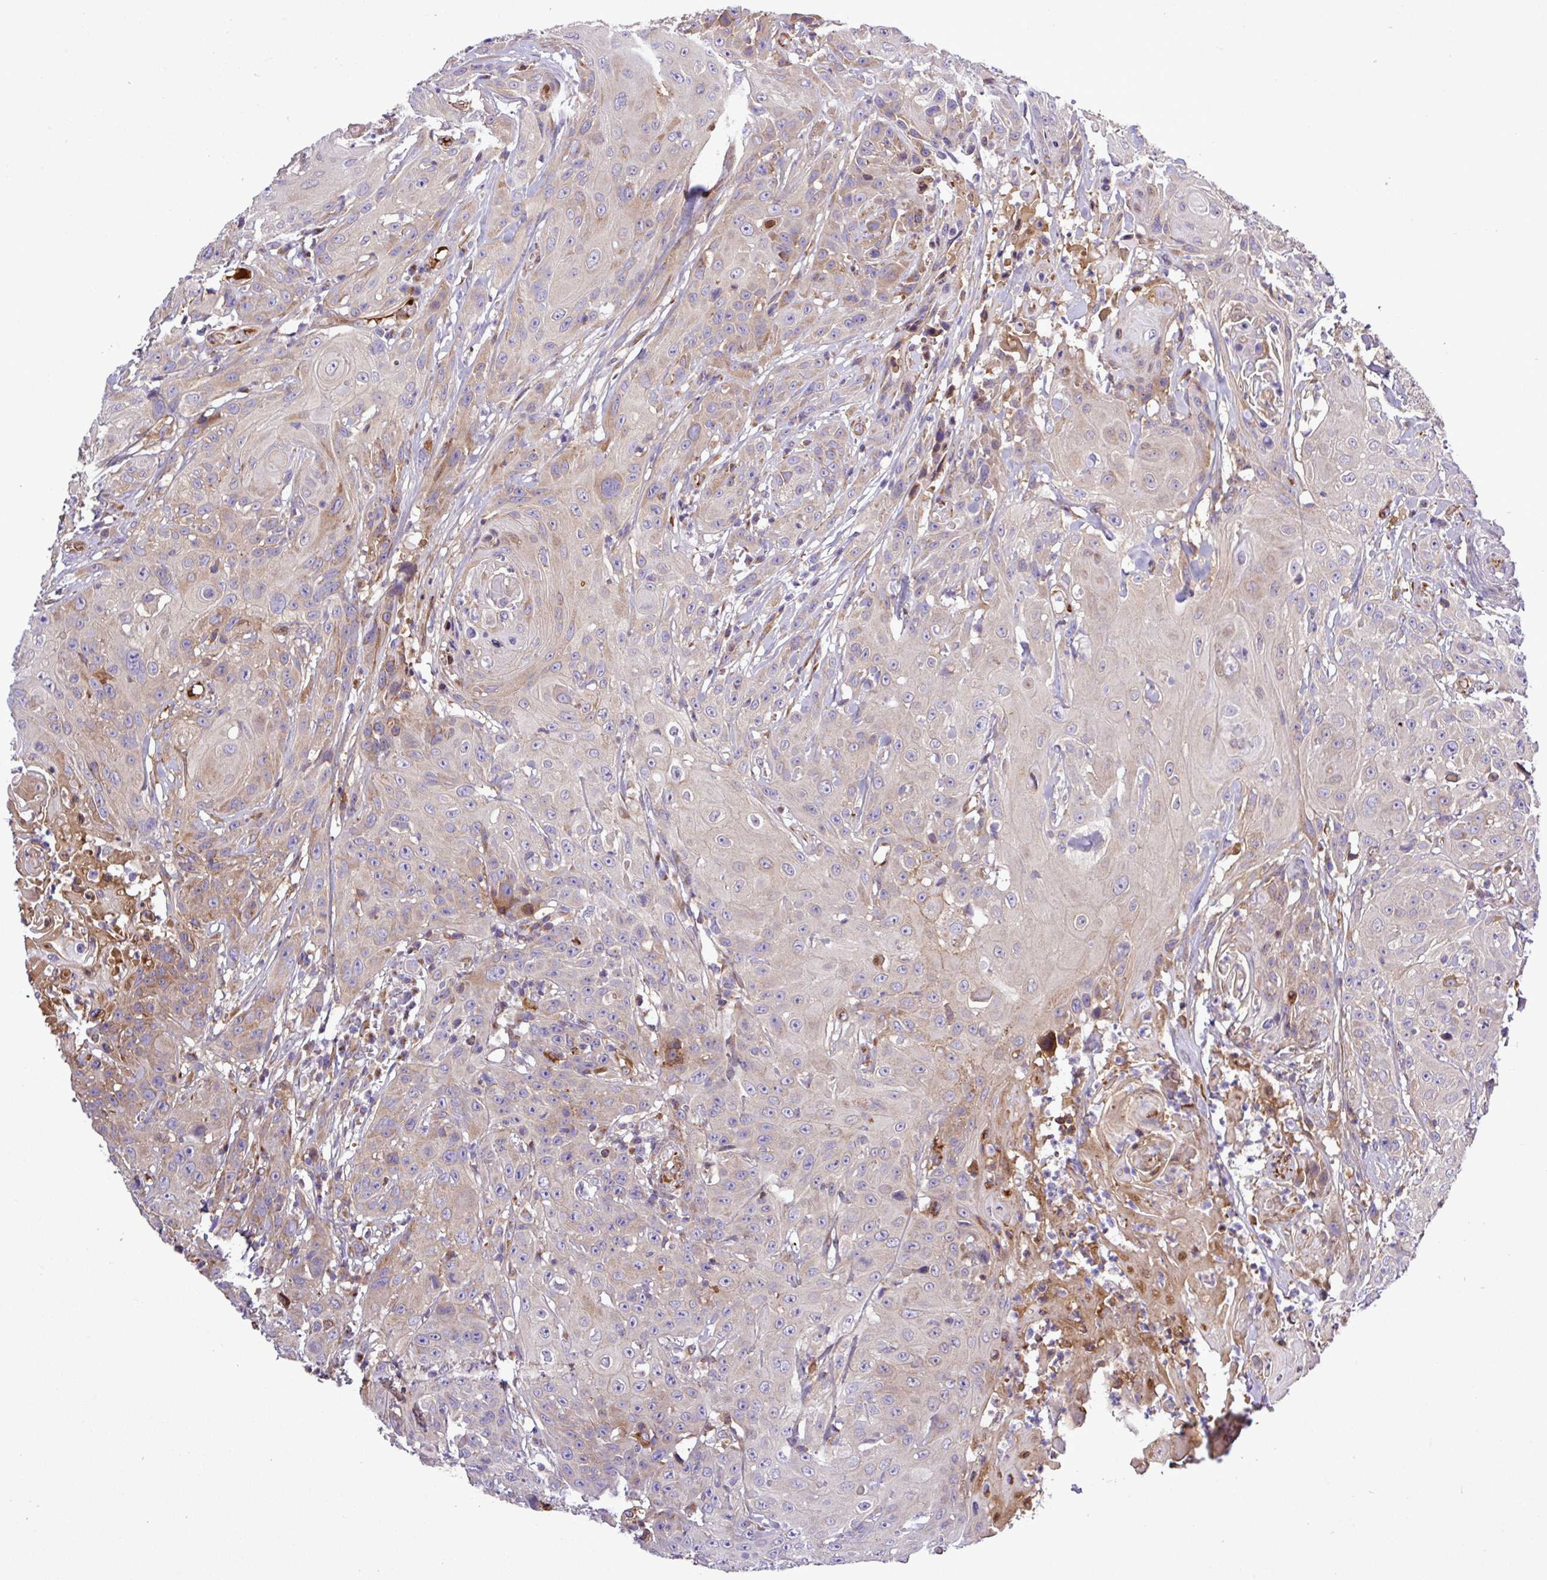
{"staining": {"intensity": "moderate", "quantity": "<25%", "location": "cytoplasmic/membranous"}, "tissue": "head and neck cancer", "cell_type": "Tumor cells", "image_type": "cancer", "snomed": [{"axis": "morphology", "description": "Squamous cell carcinoma, NOS"}, {"axis": "topography", "description": "Skin"}, {"axis": "topography", "description": "Head-Neck"}], "caption": "The photomicrograph demonstrates a brown stain indicating the presence of a protein in the cytoplasmic/membranous of tumor cells in head and neck cancer.", "gene": "CWH43", "patient": {"sex": "male", "age": 80}}